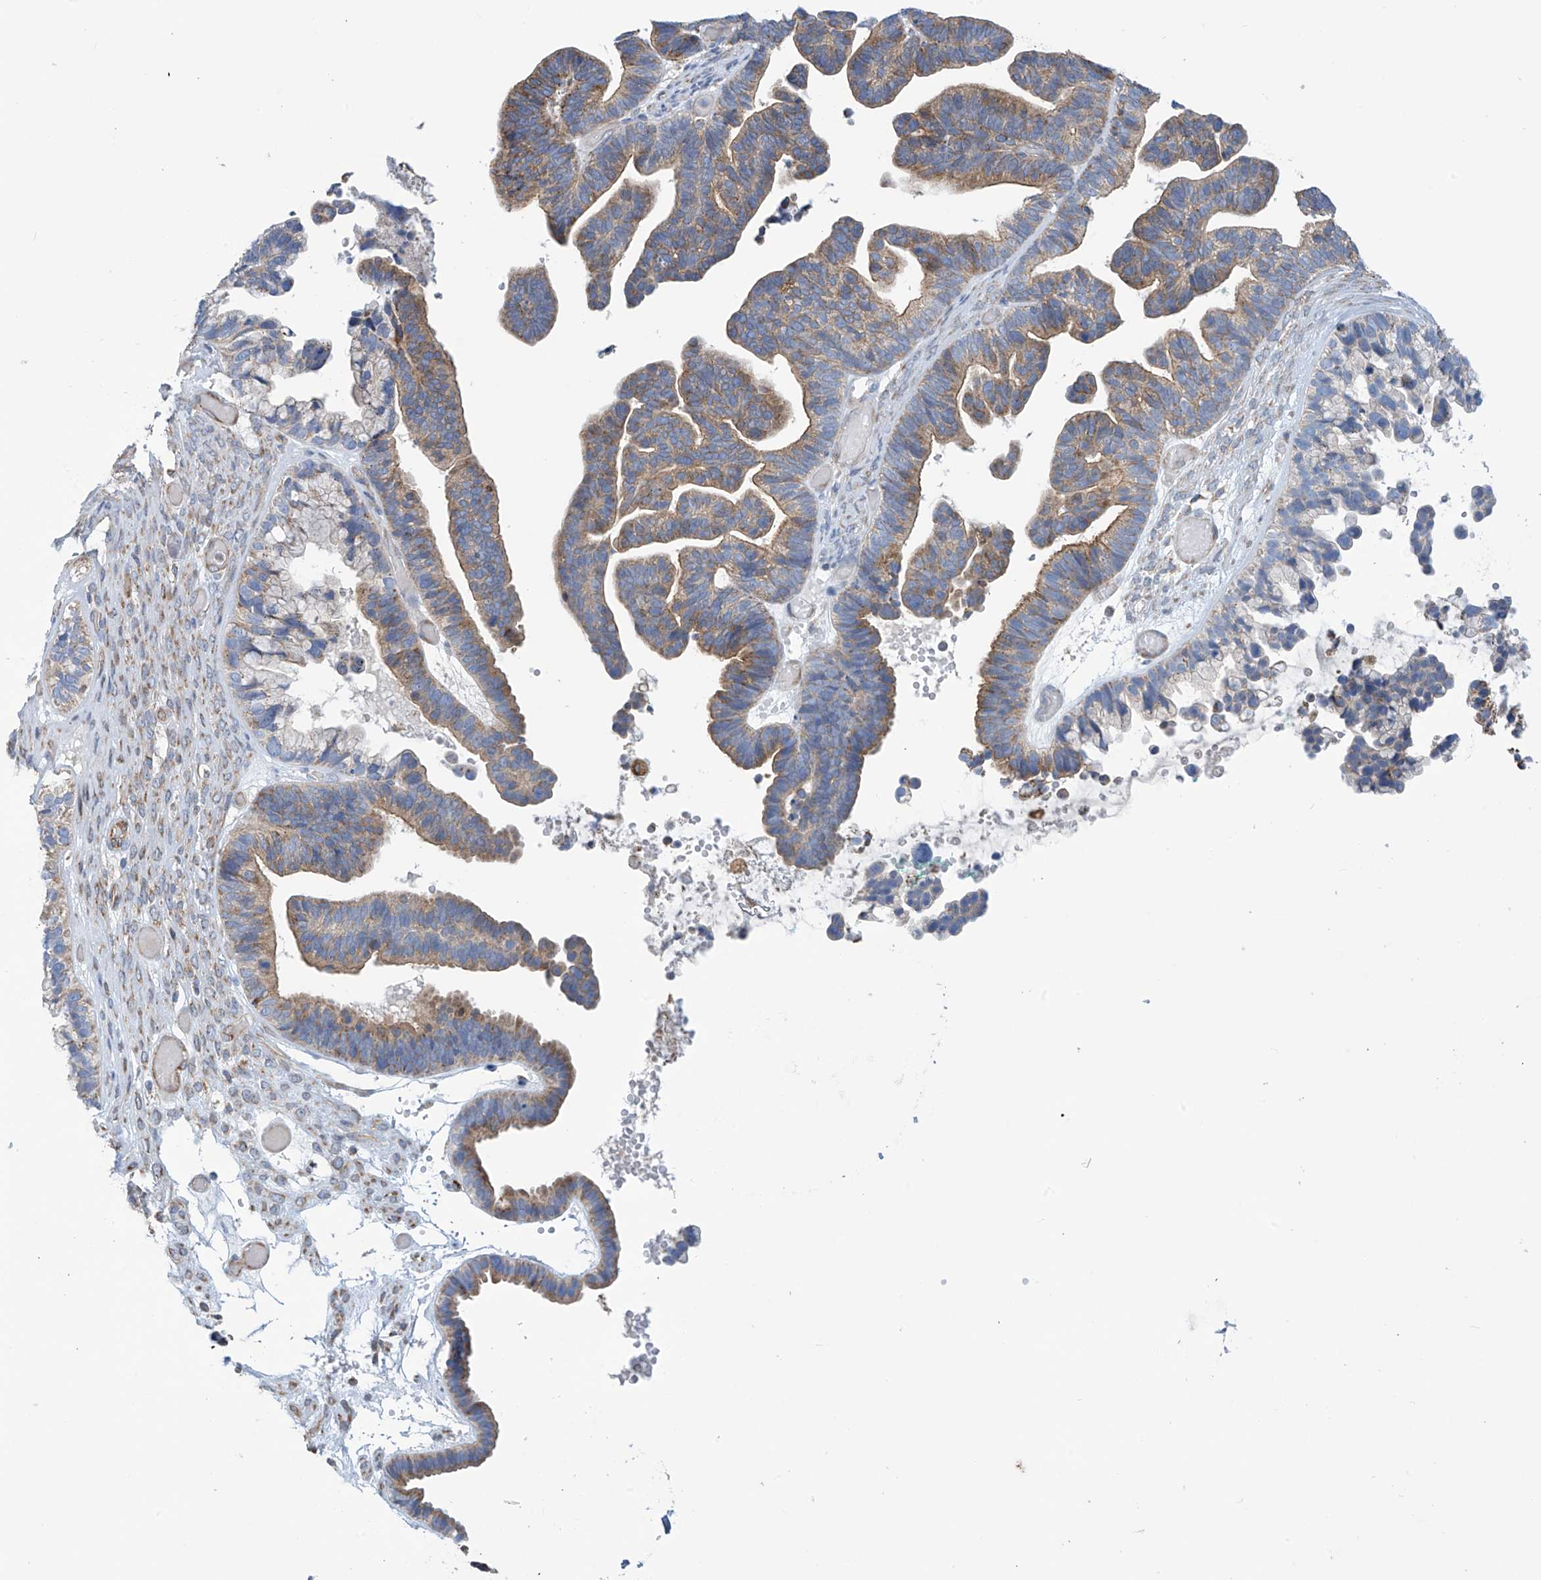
{"staining": {"intensity": "weak", "quantity": "25%-75%", "location": "cytoplasmic/membranous"}, "tissue": "ovarian cancer", "cell_type": "Tumor cells", "image_type": "cancer", "snomed": [{"axis": "morphology", "description": "Cystadenocarcinoma, serous, NOS"}, {"axis": "topography", "description": "Ovary"}], "caption": "Immunohistochemical staining of ovarian serous cystadenocarcinoma reveals low levels of weak cytoplasmic/membranous expression in approximately 25%-75% of tumor cells.", "gene": "EIF5B", "patient": {"sex": "female", "age": 56}}